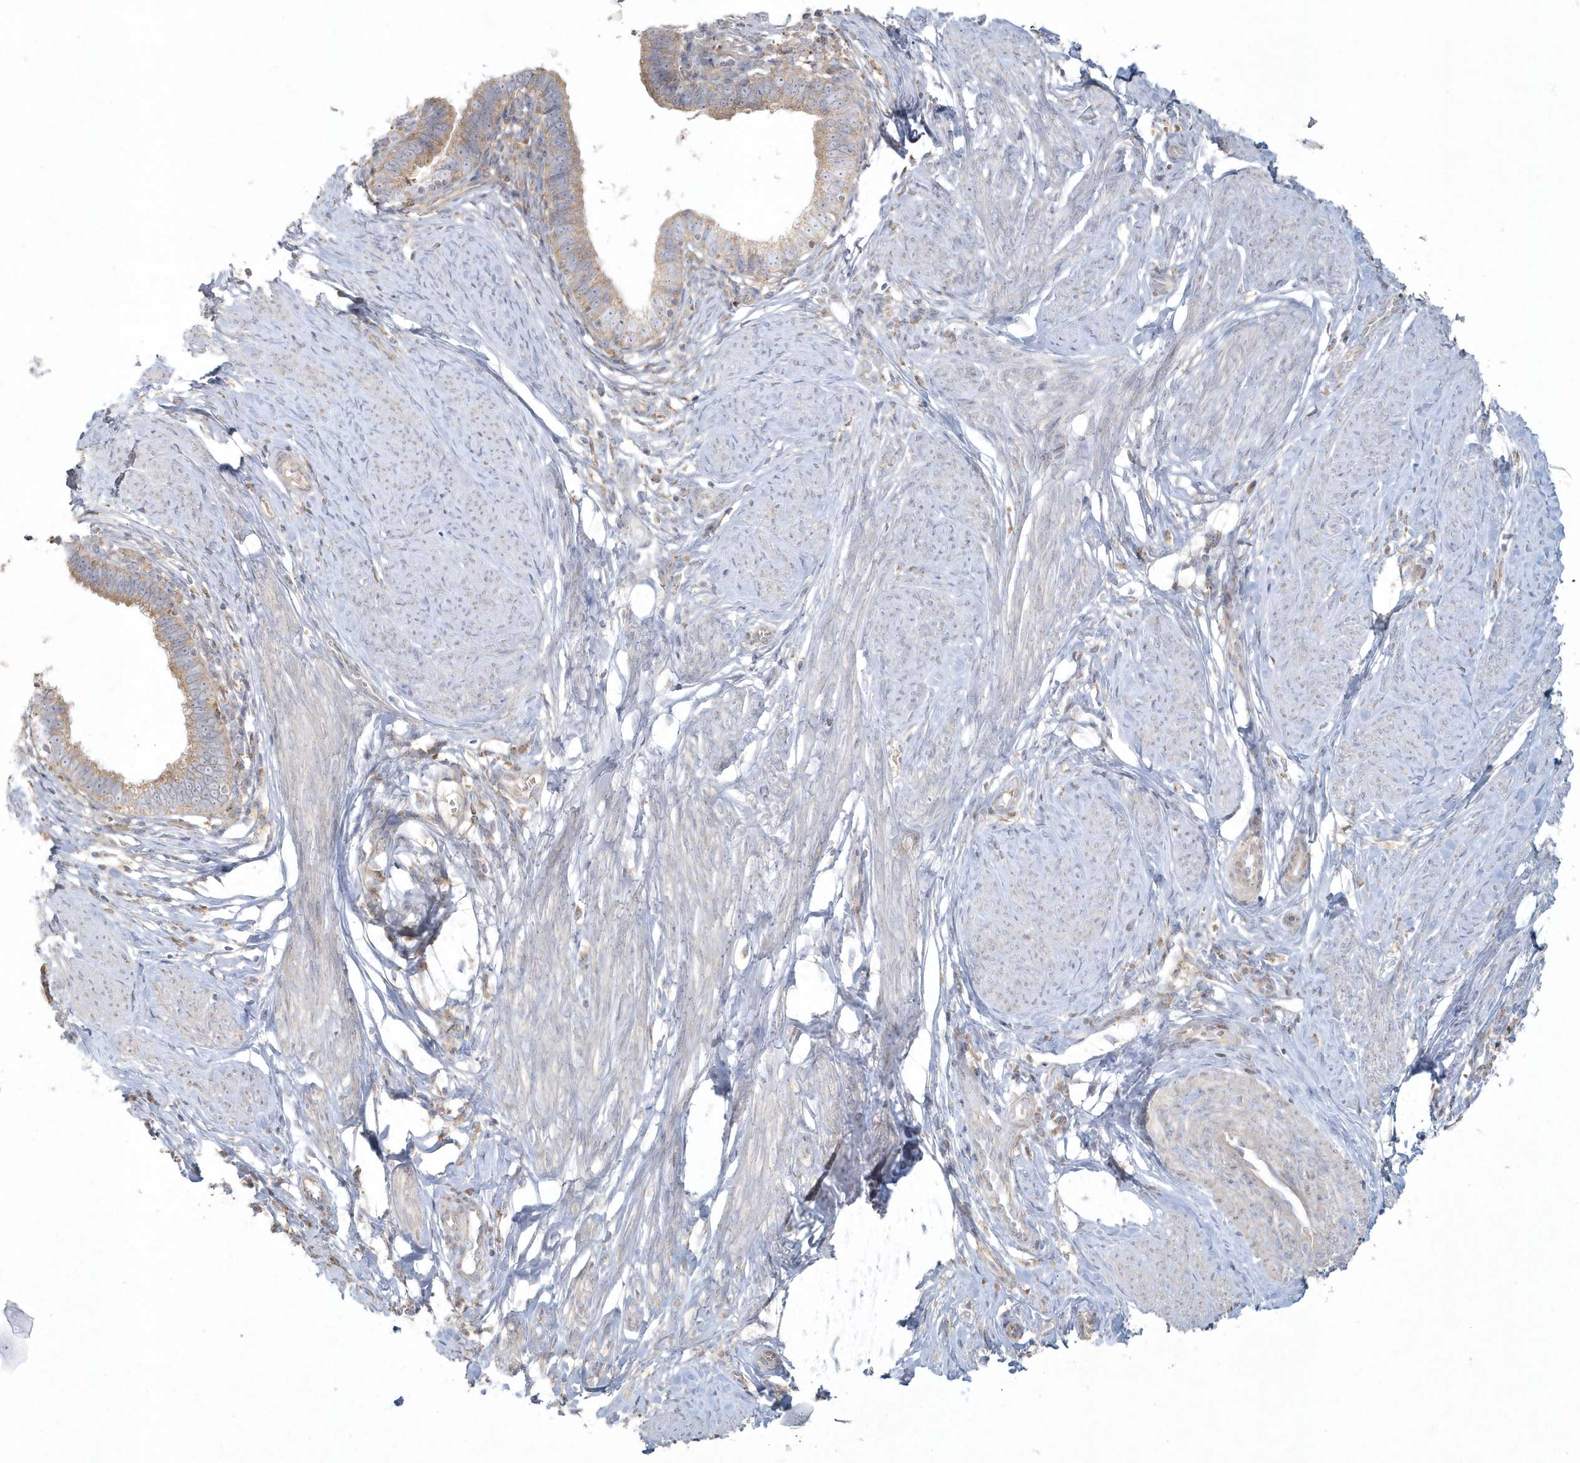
{"staining": {"intensity": "weak", "quantity": ">75%", "location": "cytoplasmic/membranous"}, "tissue": "cervical cancer", "cell_type": "Tumor cells", "image_type": "cancer", "snomed": [{"axis": "morphology", "description": "Adenocarcinoma, NOS"}, {"axis": "topography", "description": "Cervix"}], "caption": "Approximately >75% of tumor cells in human cervical adenocarcinoma exhibit weak cytoplasmic/membranous protein staining as visualized by brown immunohistochemical staining.", "gene": "BLTP3A", "patient": {"sex": "female", "age": 36}}